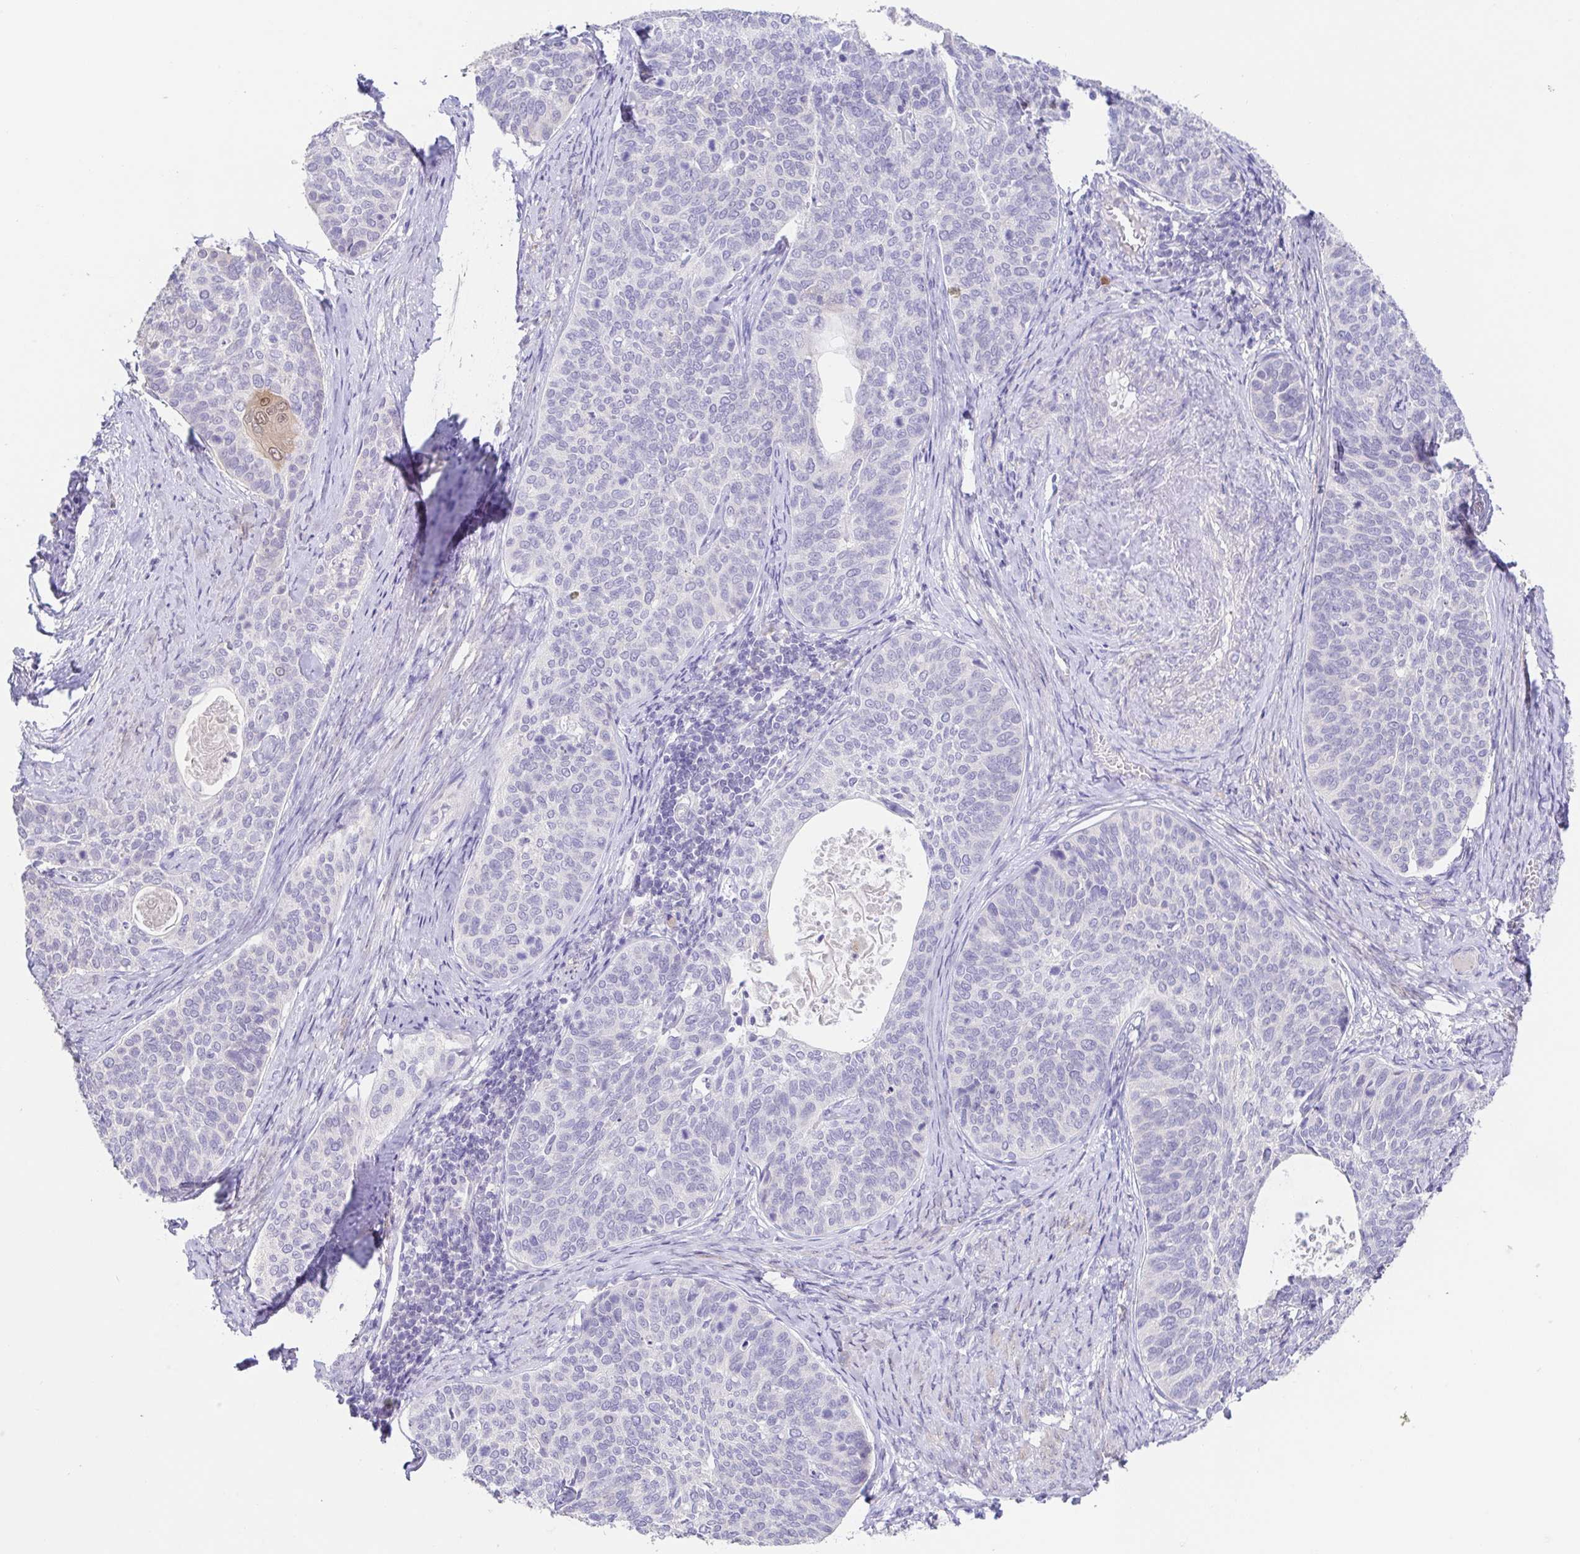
{"staining": {"intensity": "negative", "quantity": "none", "location": "none"}, "tissue": "cervical cancer", "cell_type": "Tumor cells", "image_type": "cancer", "snomed": [{"axis": "morphology", "description": "Squamous cell carcinoma, NOS"}, {"axis": "topography", "description": "Cervix"}], "caption": "Photomicrograph shows no protein positivity in tumor cells of squamous cell carcinoma (cervical) tissue.", "gene": "FABP3", "patient": {"sex": "female", "age": 69}}